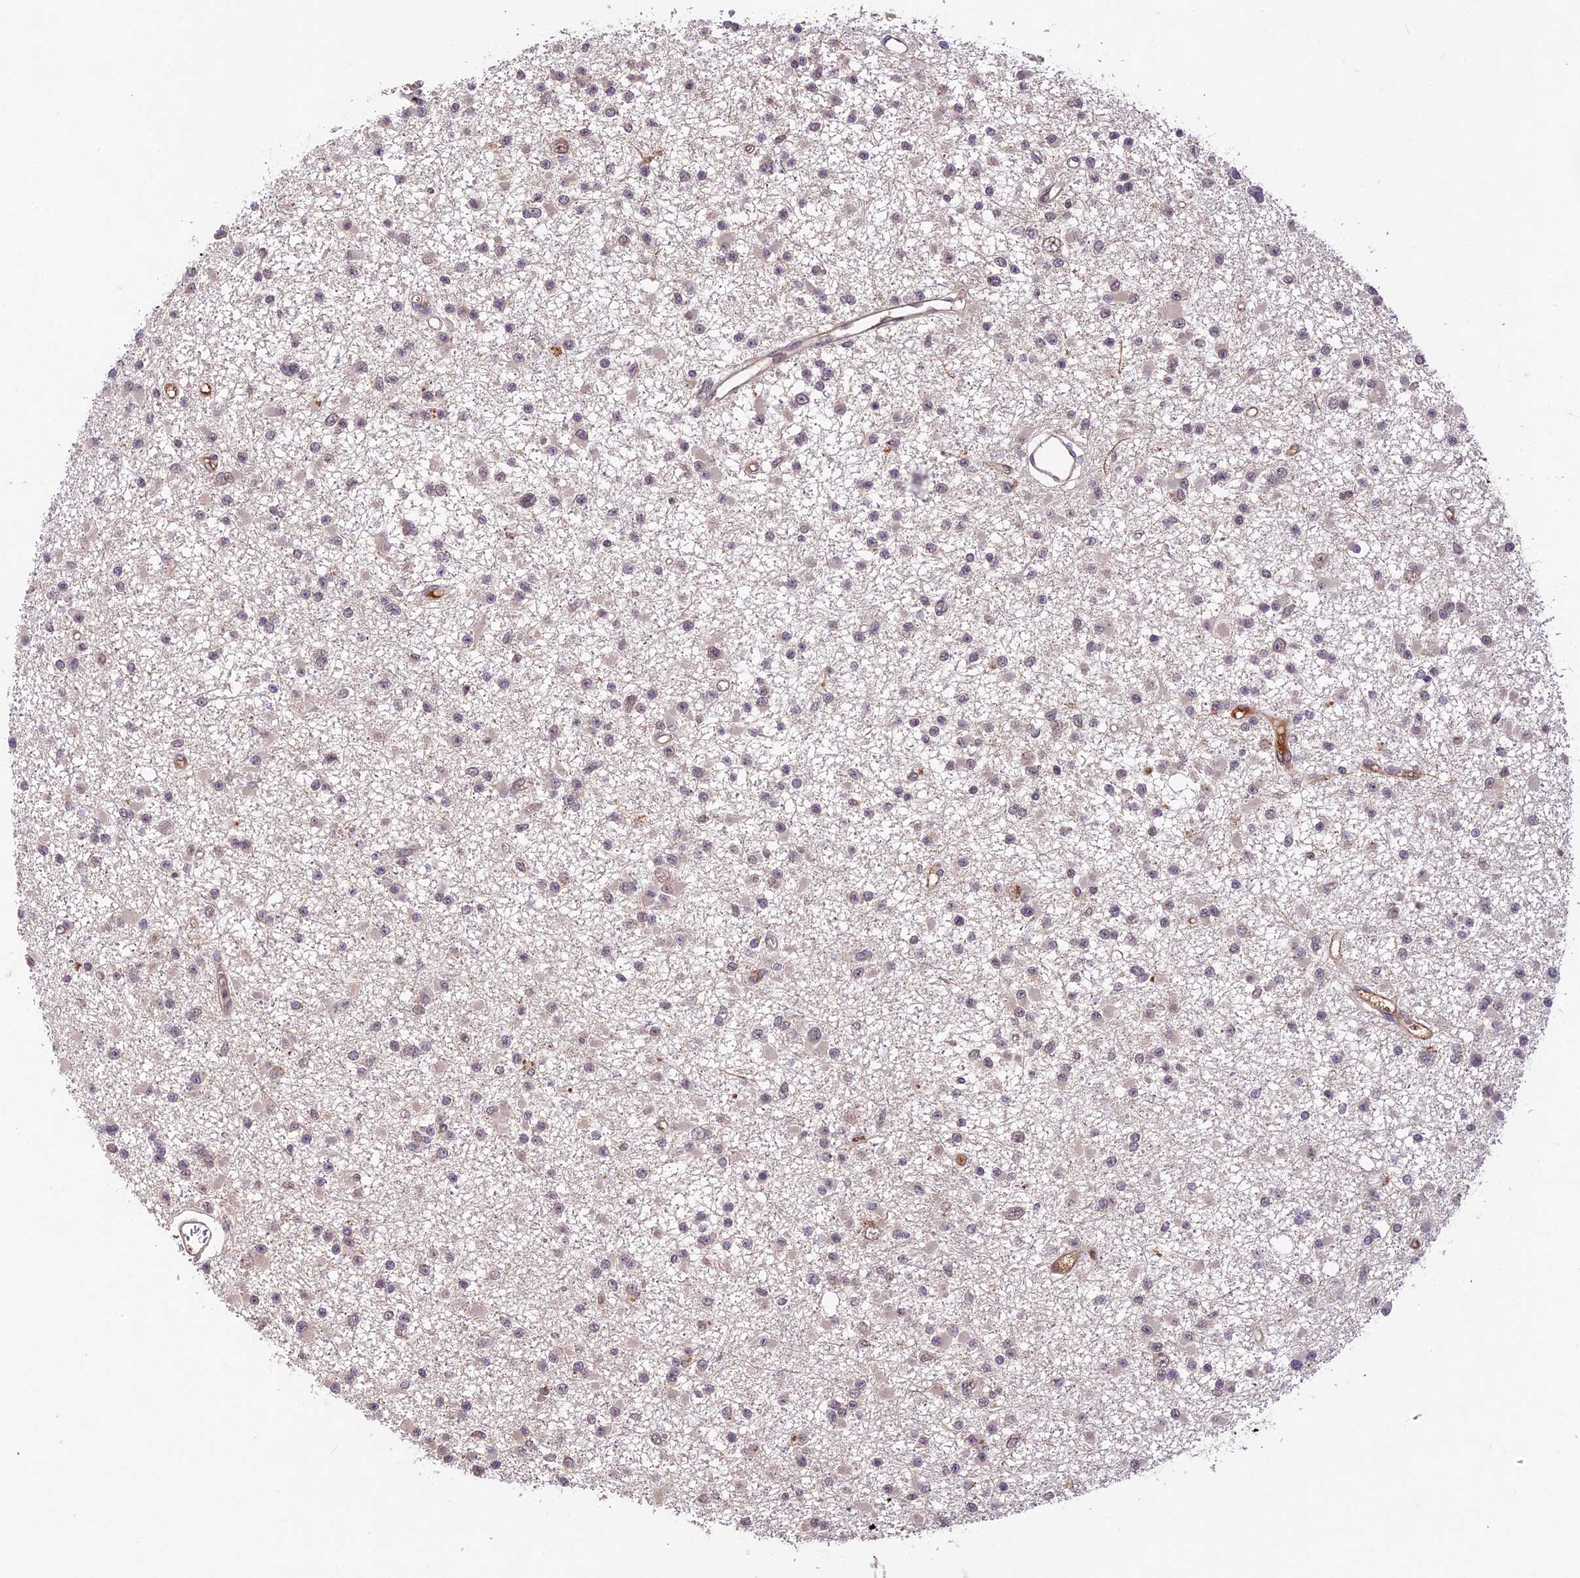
{"staining": {"intensity": "weak", "quantity": "<25%", "location": "cytoplasmic/membranous,nuclear"}, "tissue": "glioma", "cell_type": "Tumor cells", "image_type": "cancer", "snomed": [{"axis": "morphology", "description": "Glioma, malignant, Low grade"}, {"axis": "topography", "description": "Brain"}], "caption": "High magnification brightfield microscopy of malignant low-grade glioma stained with DAB (3,3'-diaminobenzidine) (brown) and counterstained with hematoxylin (blue): tumor cells show no significant positivity.", "gene": "ATP10A", "patient": {"sex": "female", "age": 22}}